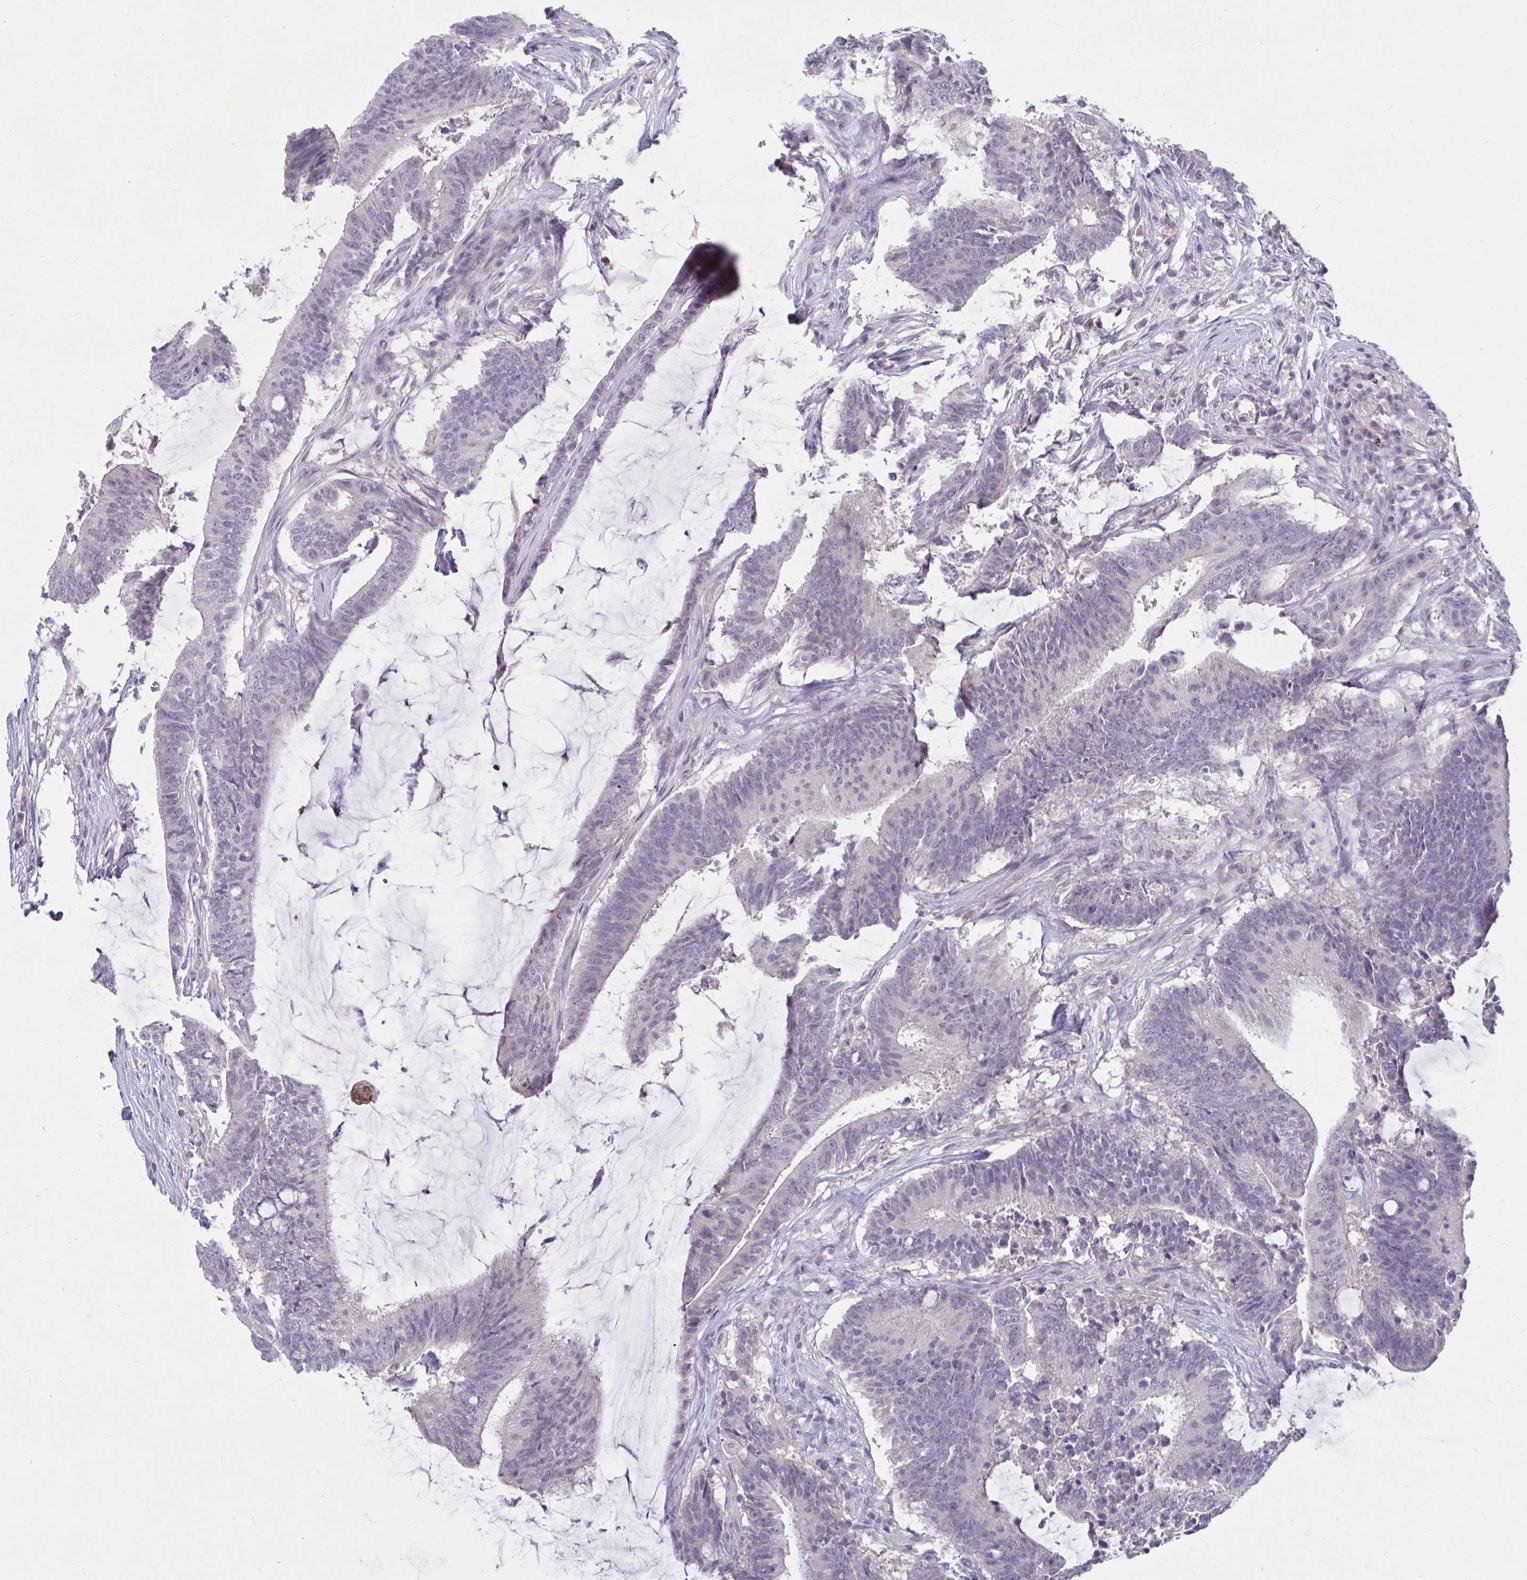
{"staining": {"intensity": "negative", "quantity": "none", "location": "none"}, "tissue": "colorectal cancer", "cell_type": "Tumor cells", "image_type": "cancer", "snomed": [{"axis": "morphology", "description": "Adenocarcinoma, NOS"}, {"axis": "topography", "description": "Colon"}], "caption": "An image of colorectal cancer stained for a protein shows no brown staining in tumor cells.", "gene": "ARPP19", "patient": {"sex": "female", "age": 43}}